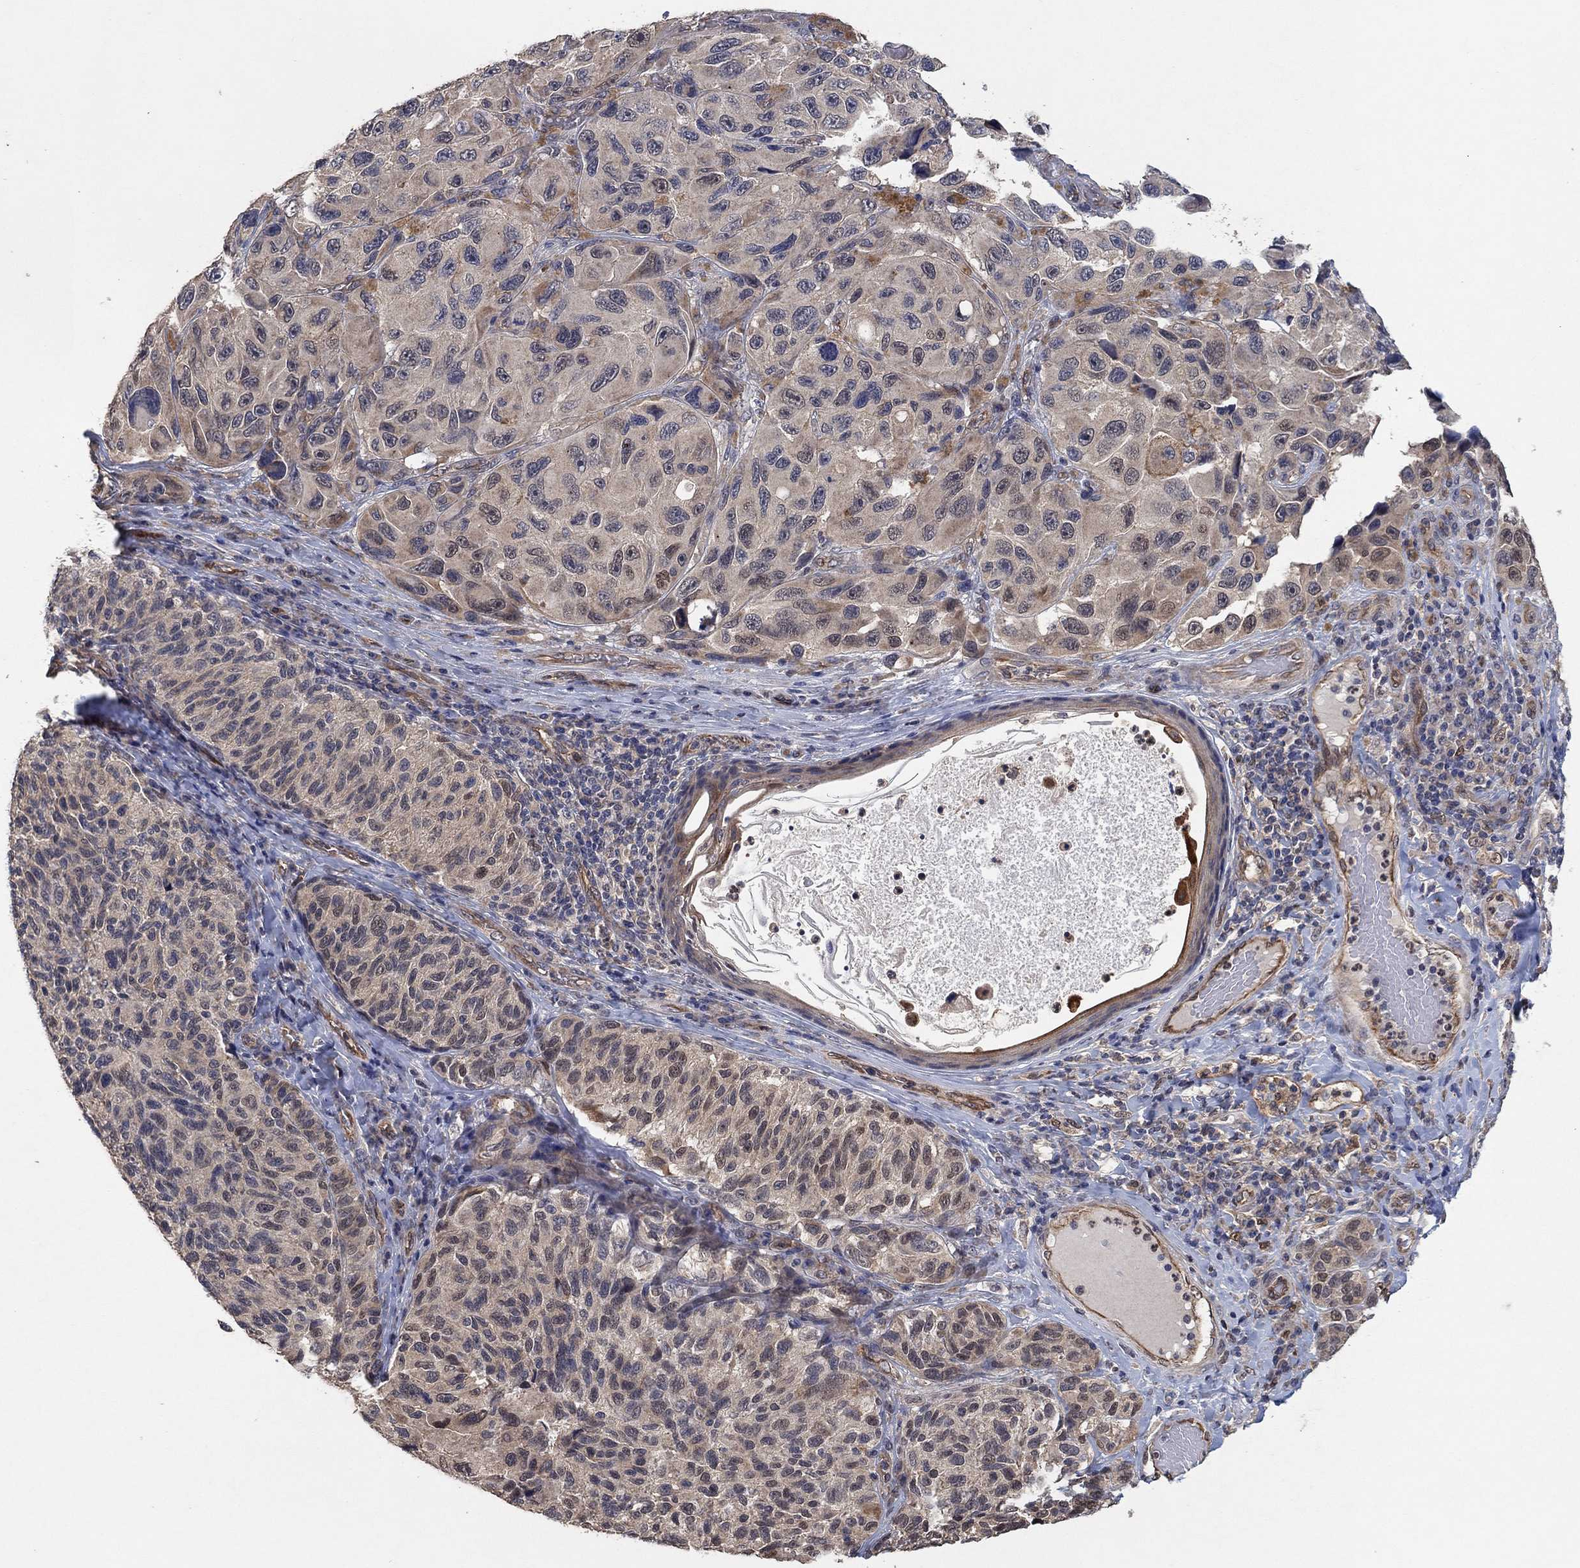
{"staining": {"intensity": "negative", "quantity": "none", "location": "none"}, "tissue": "melanoma", "cell_type": "Tumor cells", "image_type": "cancer", "snomed": [{"axis": "morphology", "description": "Malignant melanoma, NOS"}, {"axis": "topography", "description": "Skin"}], "caption": "IHC micrograph of neoplastic tissue: melanoma stained with DAB (3,3'-diaminobenzidine) shows no significant protein expression in tumor cells. (DAB (3,3'-diaminobenzidine) immunohistochemistry (IHC) visualized using brightfield microscopy, high magnification).", "gene": "MCUR1", "patient": {"sex": "female", "age": 73}}